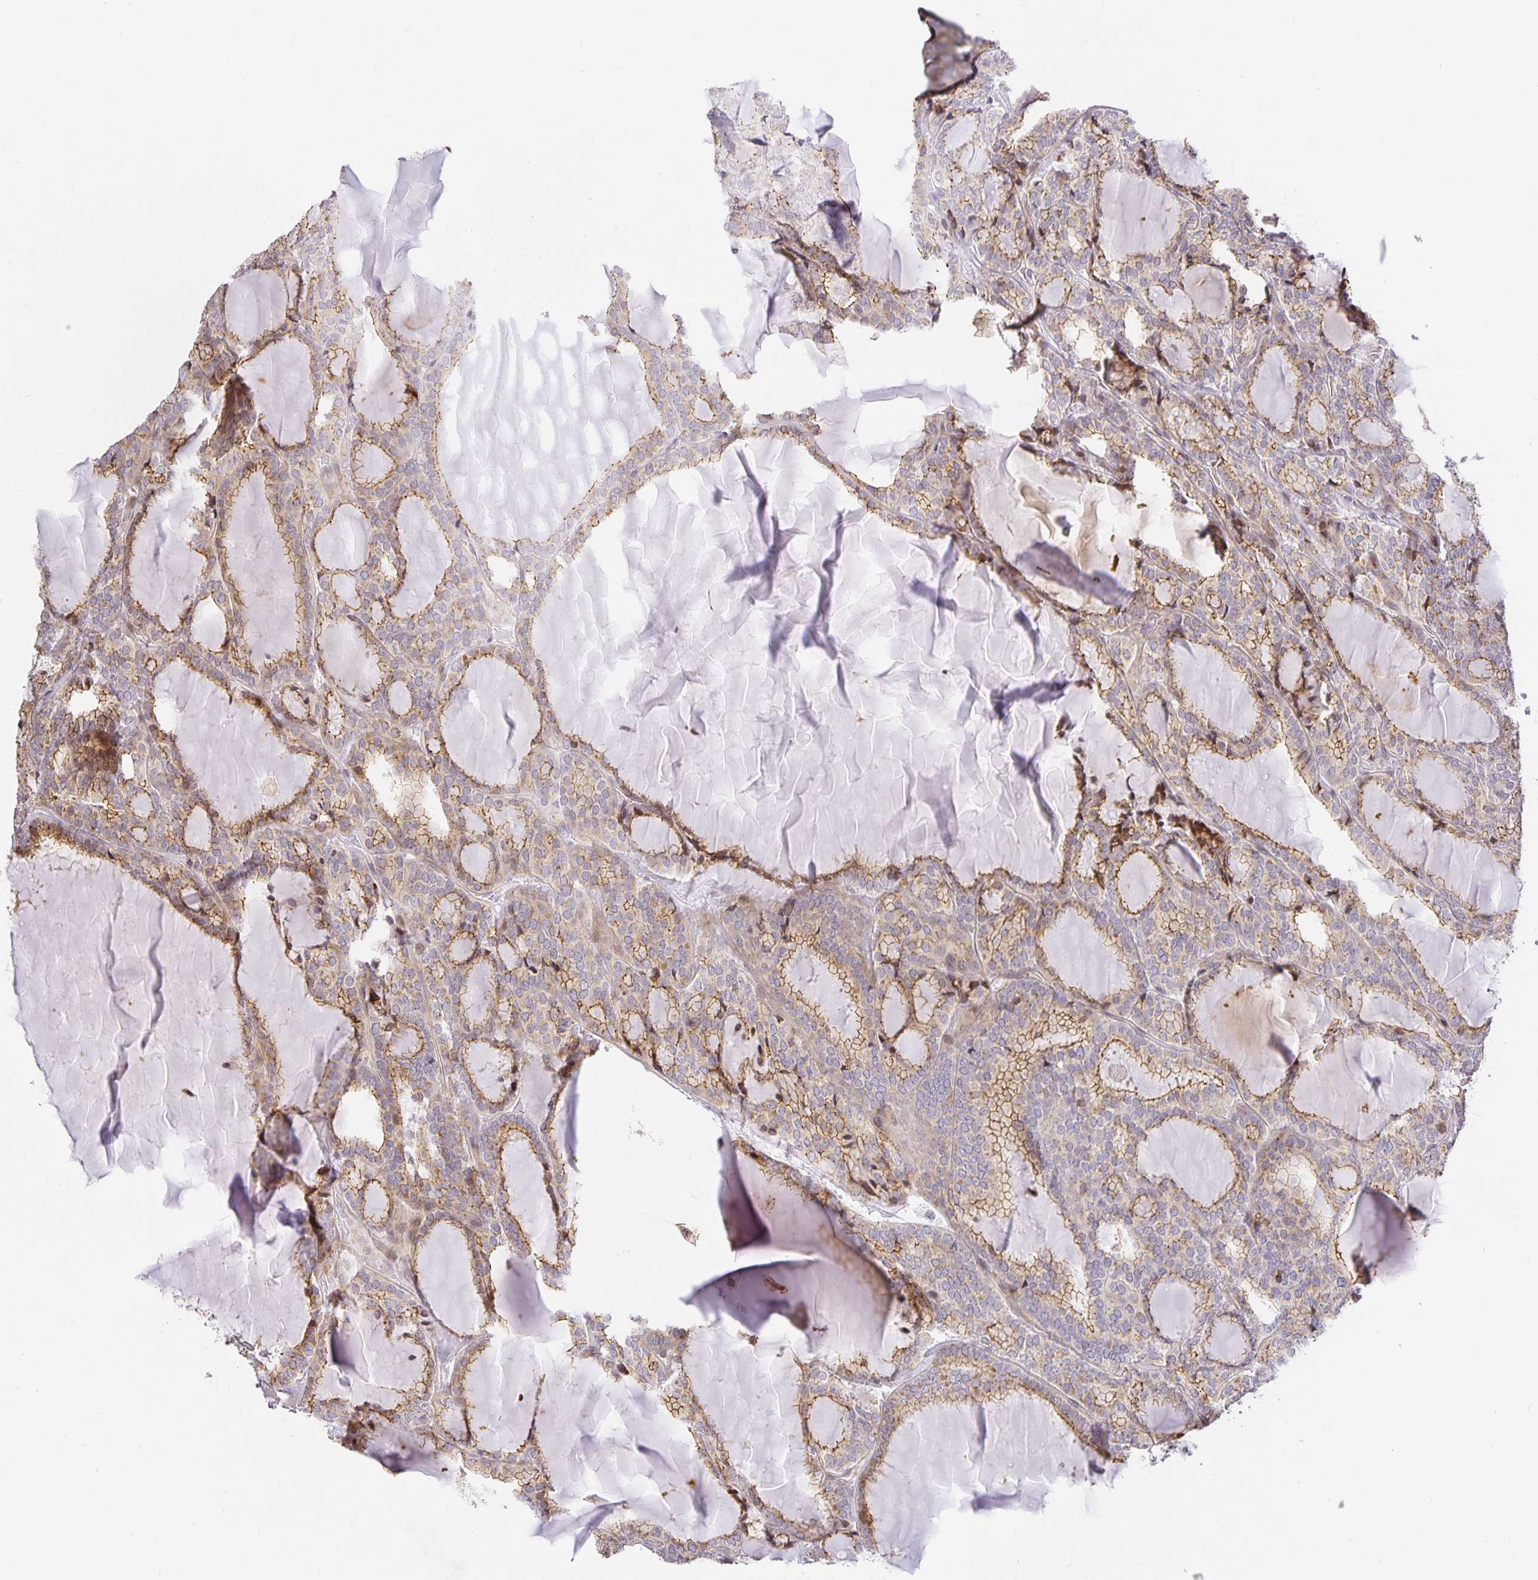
{"staining": {"intensity": "moderate", "quantity": ">75%", "location": "cytoplasmic/membranous"}, "tissue": "thyroid cancer", "cell_type": "Tumor cells", "image_type": "cancer", "snomed": [{"axis": "morphology", "description": "Follicular adenoma carcinoma, NOS"}, {"axis": "topography", "description": "Thyroid gland"}], "caption": "Moderate cytoplasmic/membranous positivity for a protein is seen in approximately >75% of tumor cells of thyroid cancer using IHC.", "gene": "TJP3", "patient": {"sex": "male", "age": 74}}